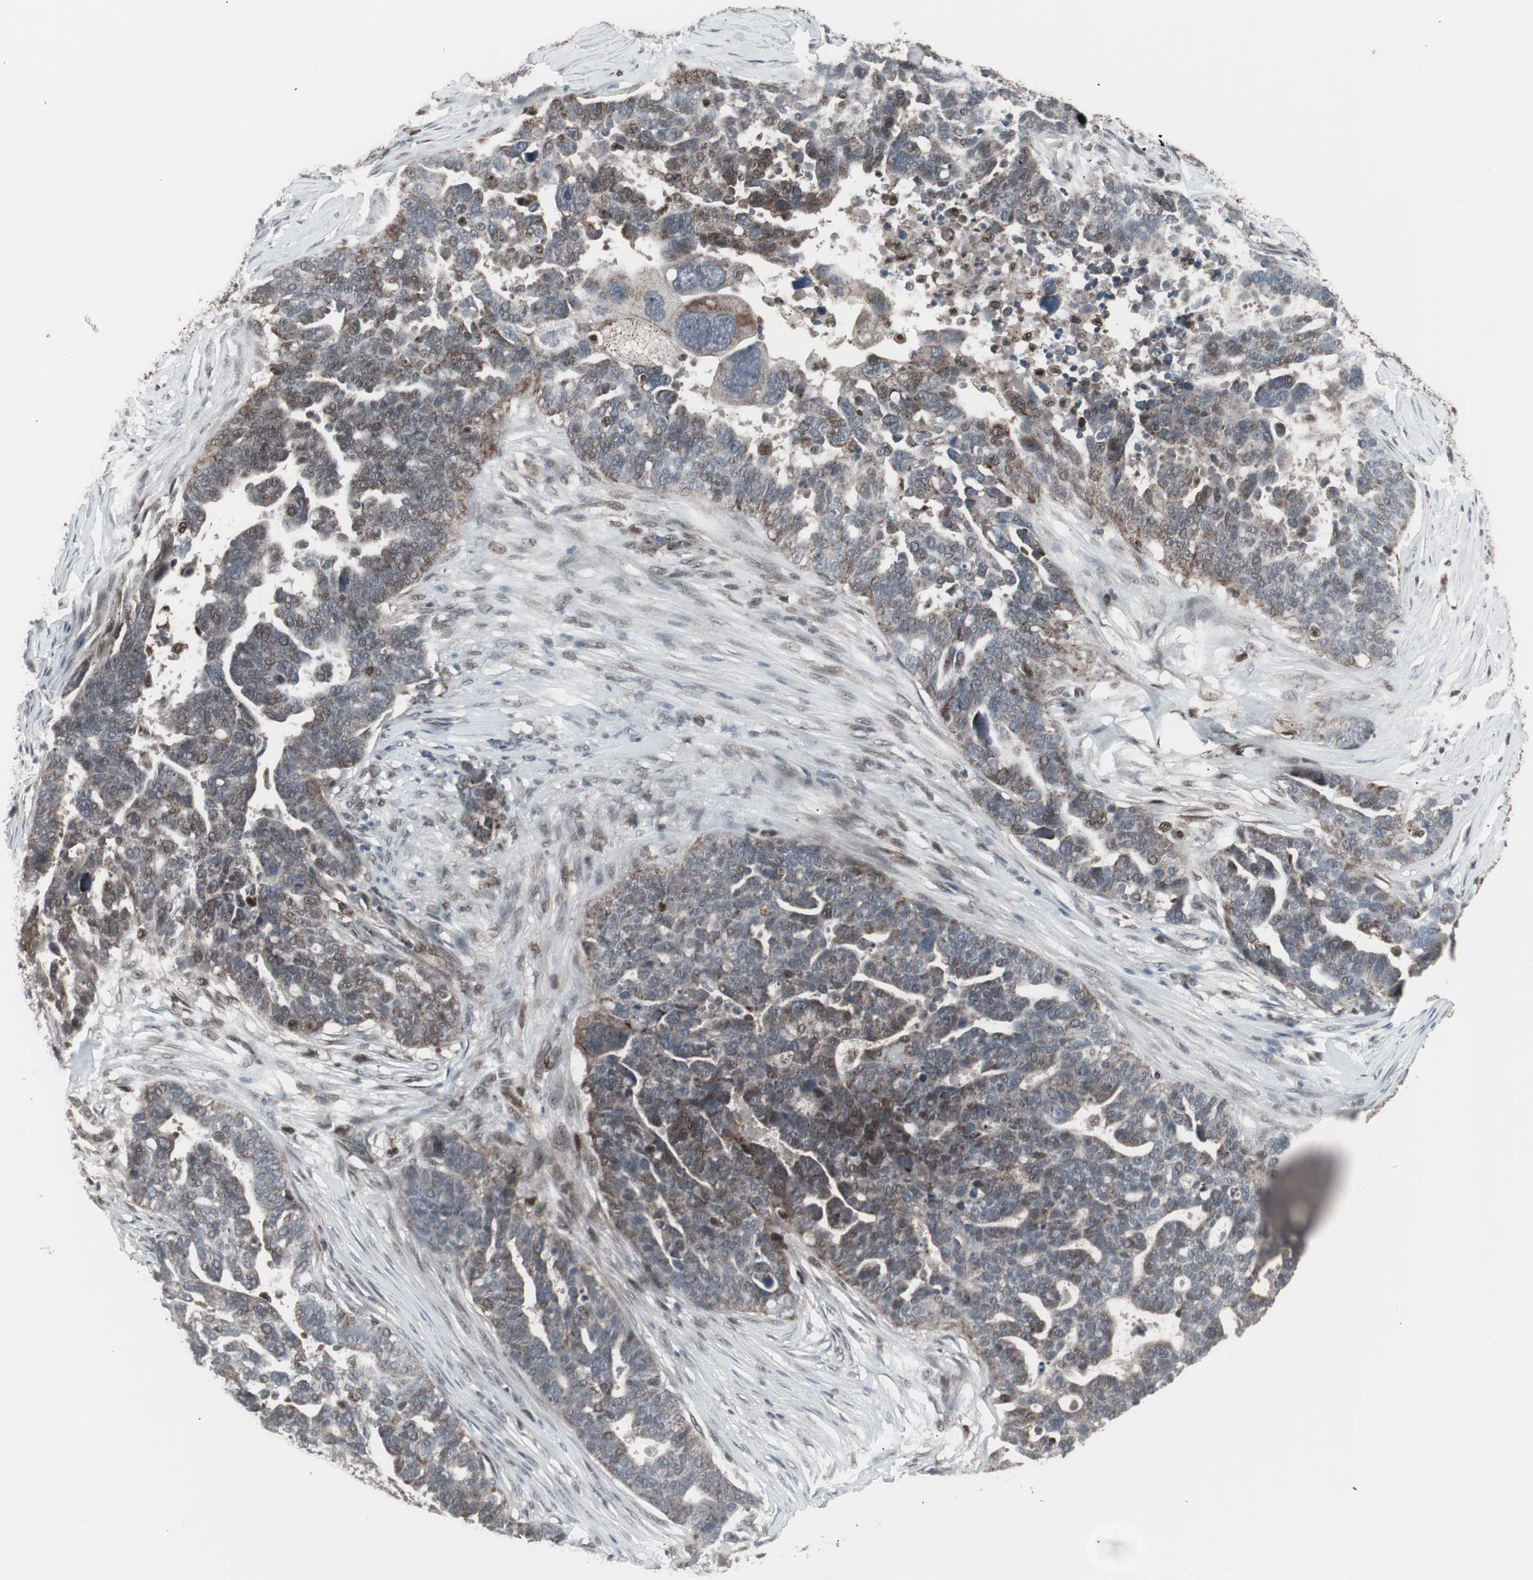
{"staining": {"intensity": "moderate", "quantity": "<25%", "location": "nuclear"}, "tissue": "ovarian cancer", "cell_type": "Tumor cells", "image_type": "cancer", "snomed": [{"axis": "morphology", "description": "Cystadenocarcinoma, serous, NOS"}, {"axis": "topography", "description": "Ovary"}], "caption": "Approximately <25% of tumor cells in human serous cystadenocarcinoma (ovarian) show moderate nuclear protein positivity as visualized by brown immunohistochemical staining.", "gene": "RXRA", "patient": {"sex": "female", "age": 59}}